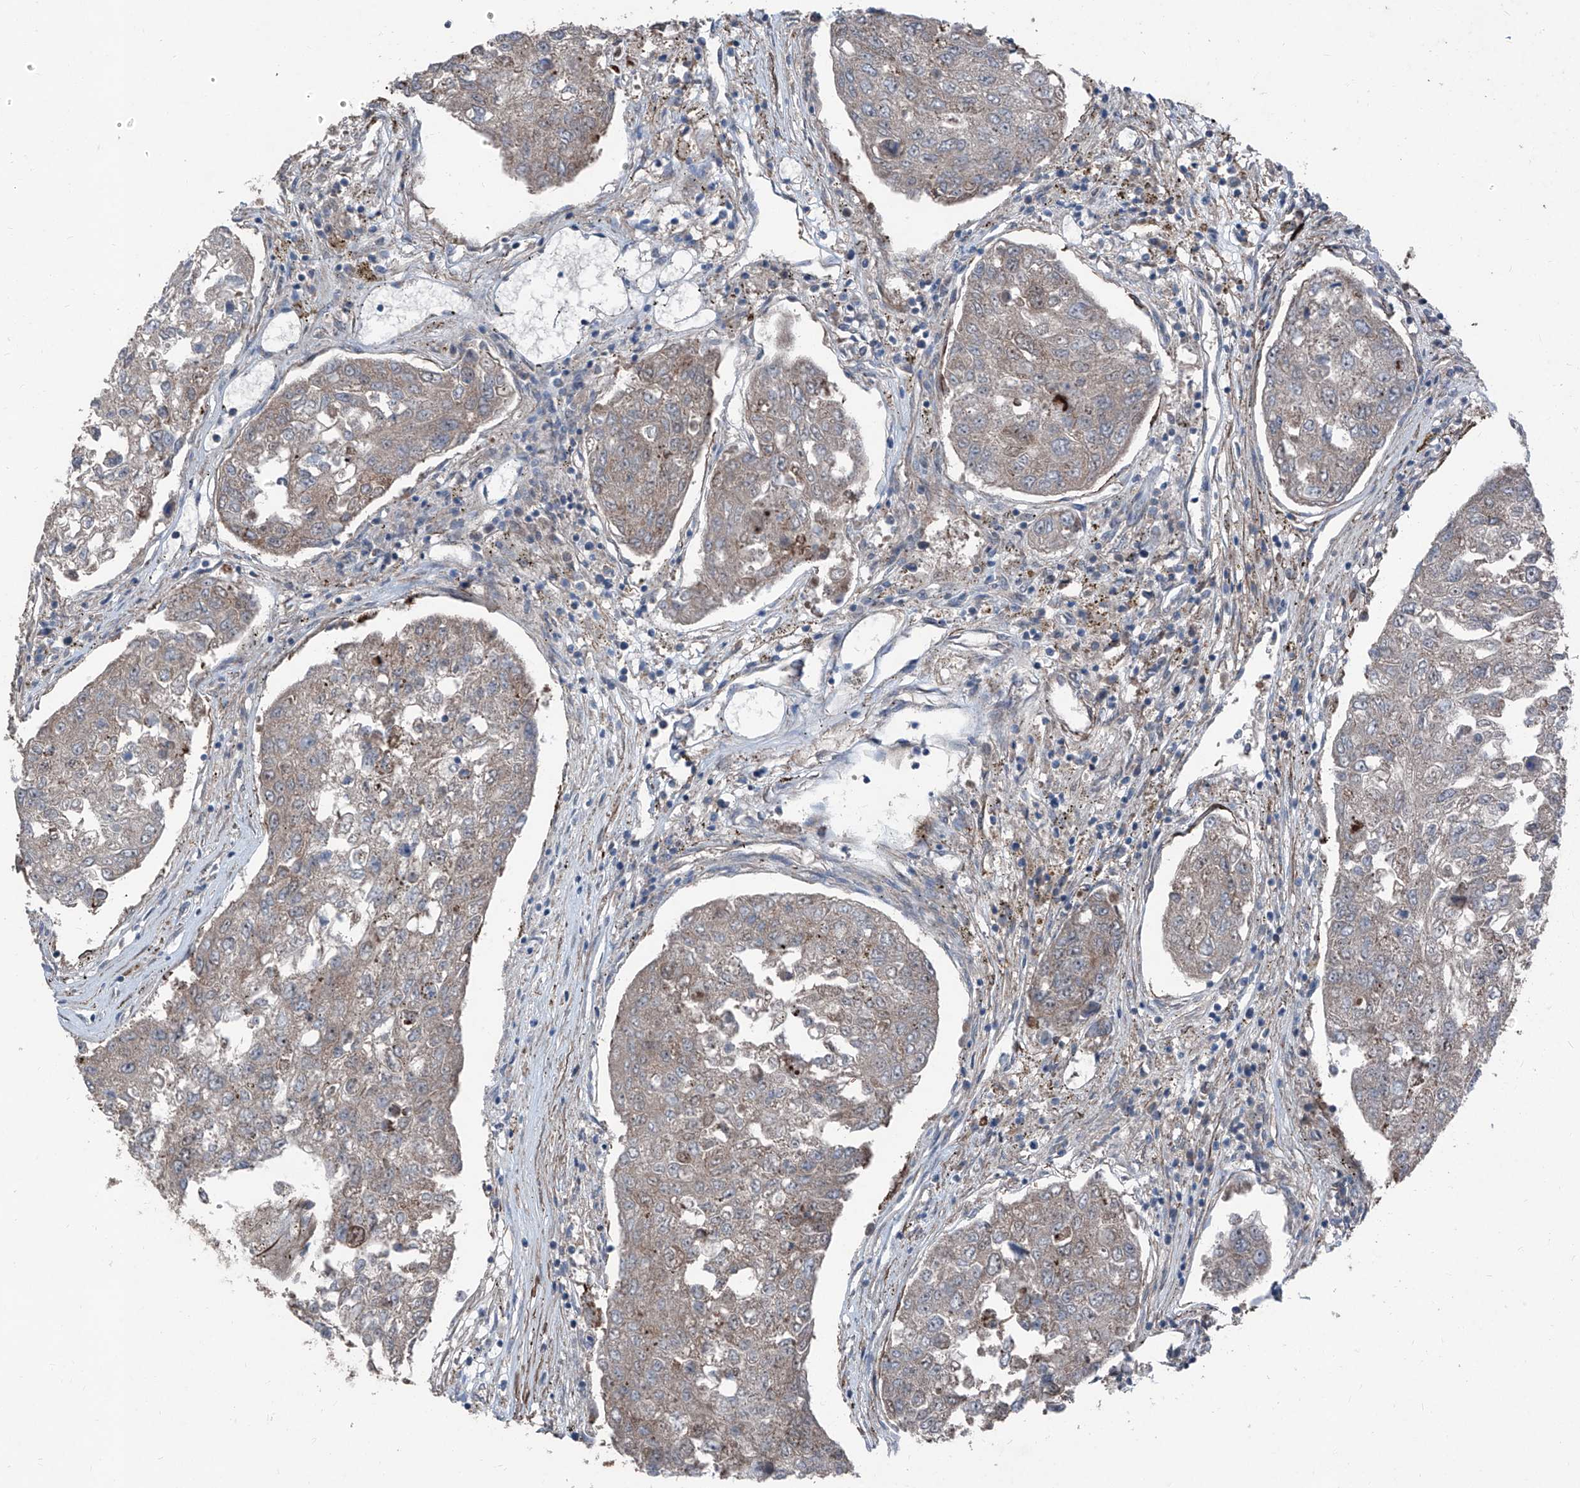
{"staining": {"intensity": "weak", "quantity": "<25%", "location": "cytoplasmic/membranous"}, "tissue": "urothelial cancer", "cell_type": "Tumor cells", "image_type": "cancer", "snomed": [{"axis": "morphology", "description": "Urothelial carcinoma, High grade"}, {"axis": "topography", "description": "Lymph node"}, {"axis": "topography", "description": "Urinary bladder"}], "caption": "There is no significant positivity in tumor cells of urothelial cancer.", "gene": "COA7", "patient": {"sex": "male", "age": 51}}